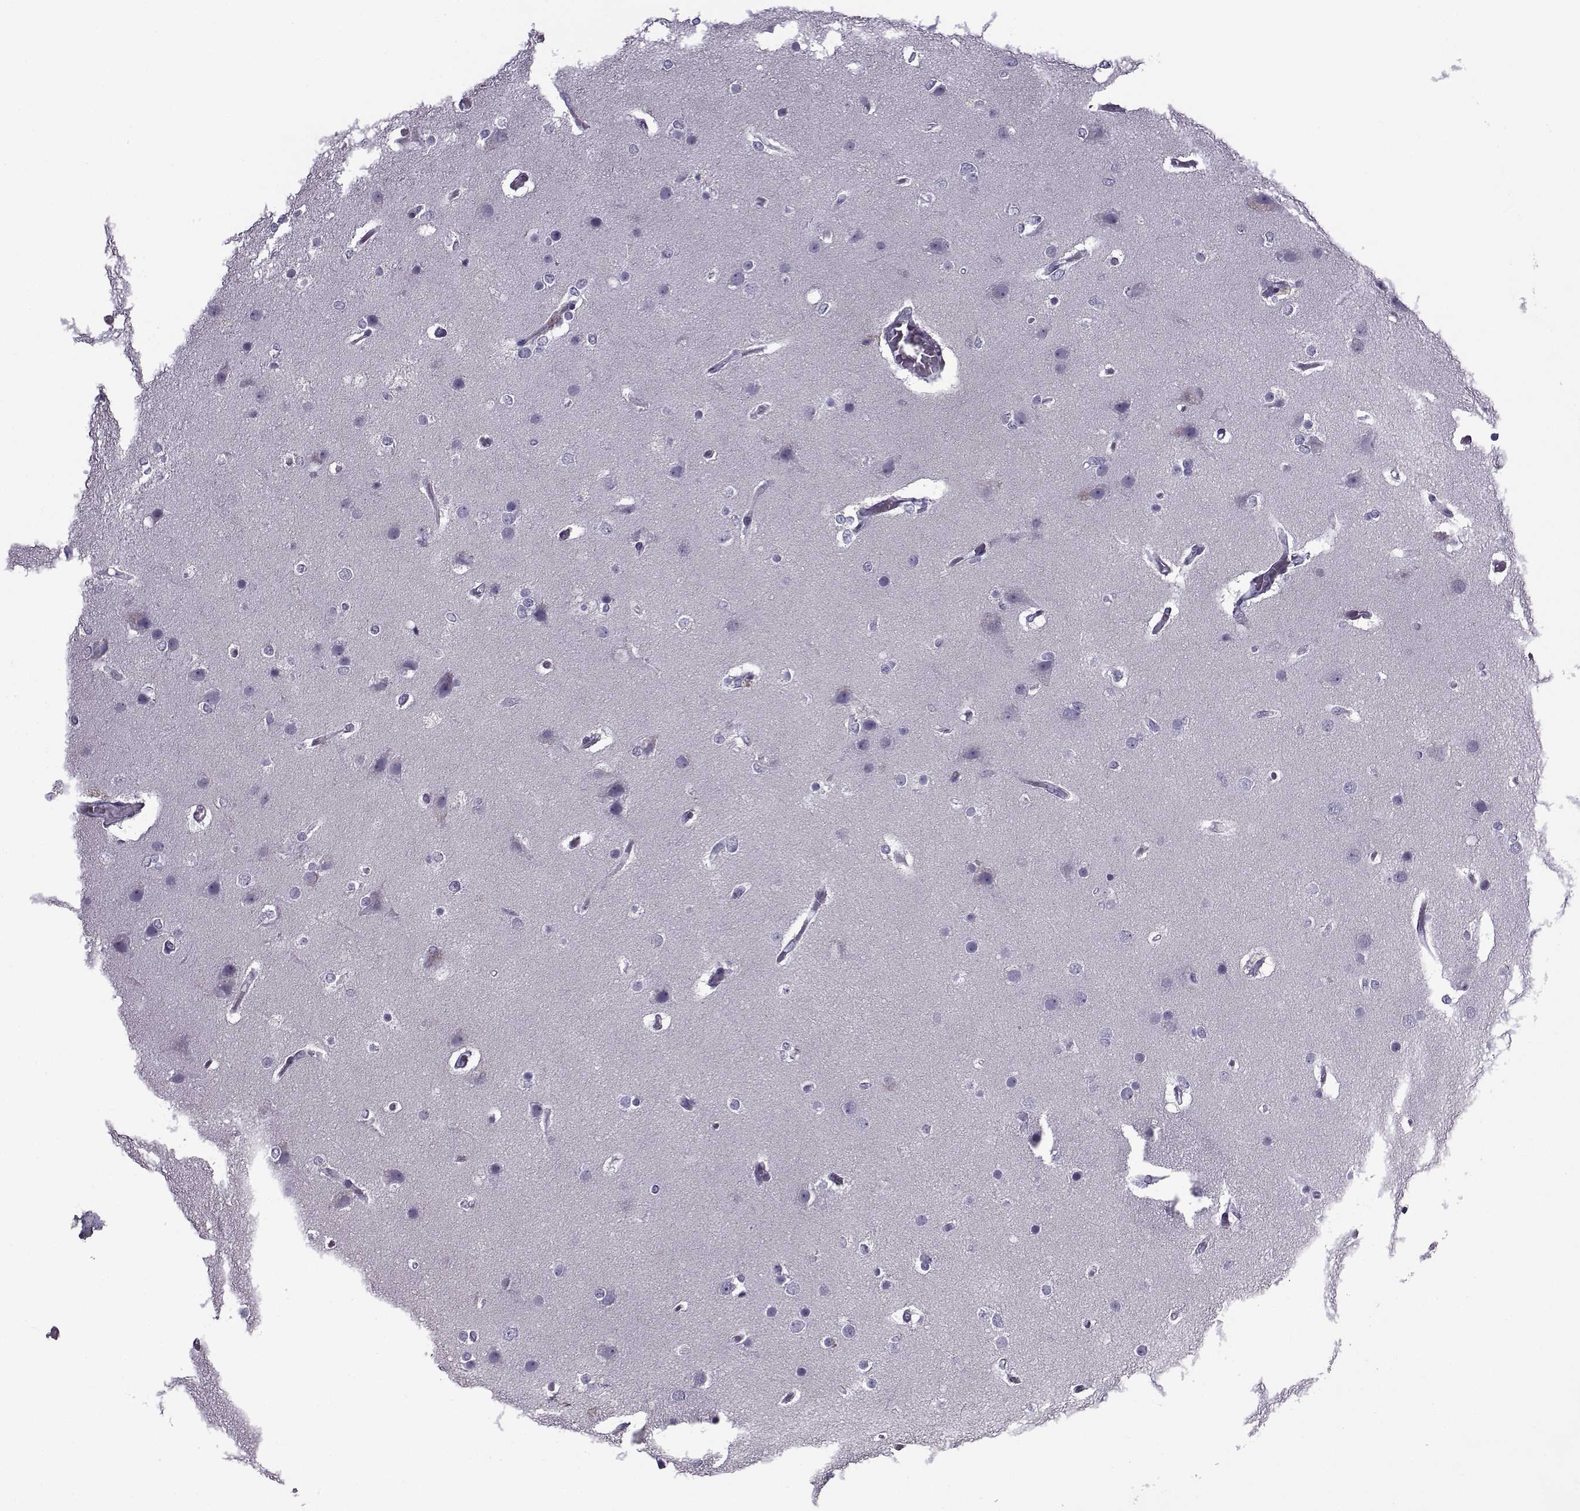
{"staining": {"intensity": "negative", "quantity": "none", "location": "none"}, "tissue": "glioma", "cell_type": "Tumor cells", "image_type": "cancer", "snomed": [{"axis": "morphology", "description": "Glioma, malignant, High grade"}, {"axis": "topography", "description": "Brain"}], "caption": "This is an immunohistochemistry image of glioma. There is no positivity in tumor cells.", "gene": "OIP5", "patient": {"sex": "female", "age": 61}}